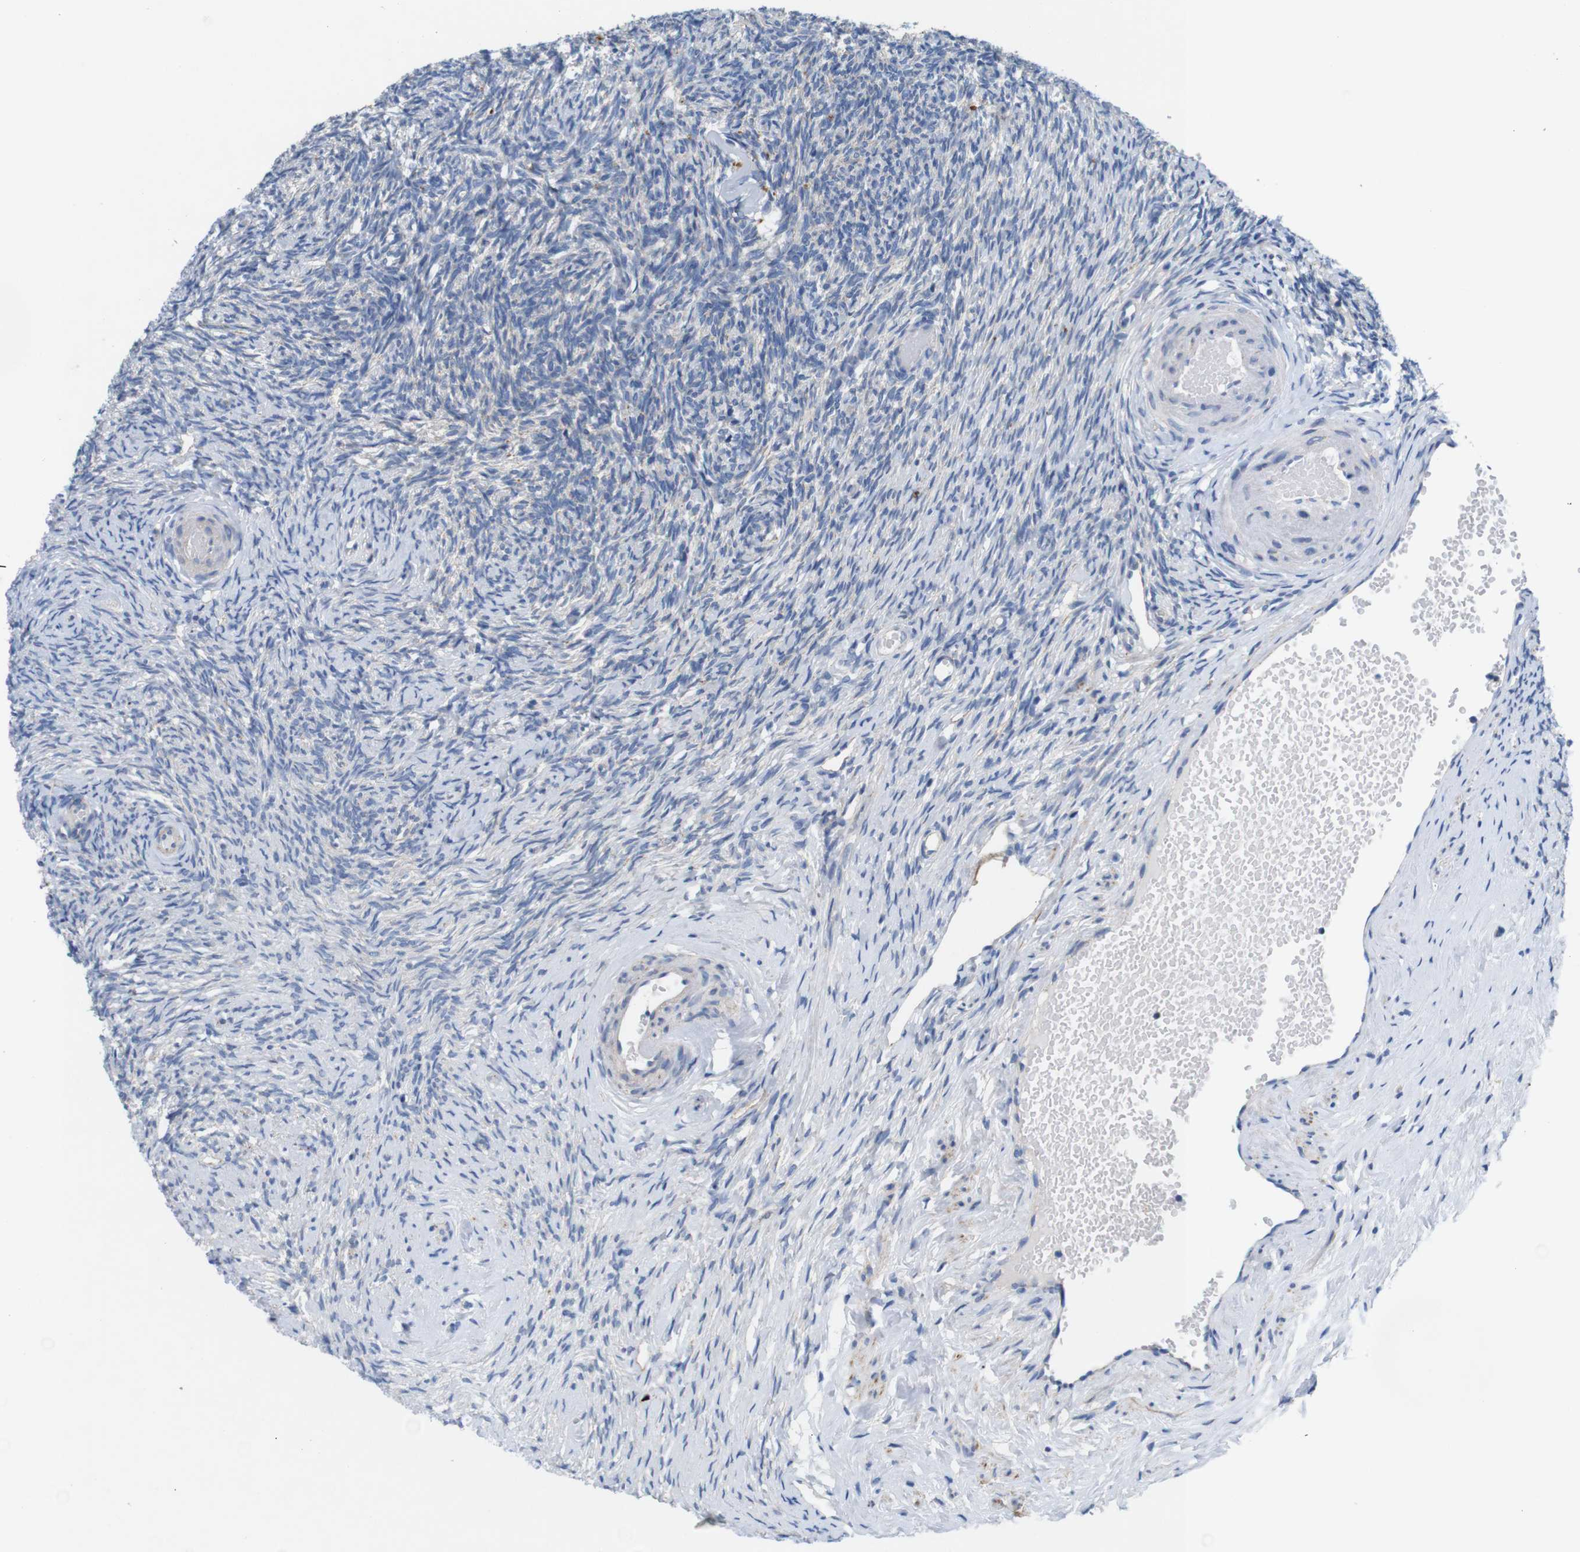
{"staining": {"intensity": "moderate", "quantity": ">75%", "location": "cytoplasmic/membranous"}, "tissue": "ovary", "cell_type": "Follicle cells", "image_type": "normal", "snomed": [{"axis": "morphology", "description": "Normal tissue, NOS"}, {"axis": "topography", "description": "Ovary"}], "caption": "Protein staining by immunohistochemistry (IHC) demonstrates moderate cytoplasmic/membranous staining in approximately >75% of follicle cells in benign ovary. (DAB IHC, brown staining for protein, blue staining for nuclei).", "gene": "F2RL1", "patient": {"sex": "female", "age": 60}}